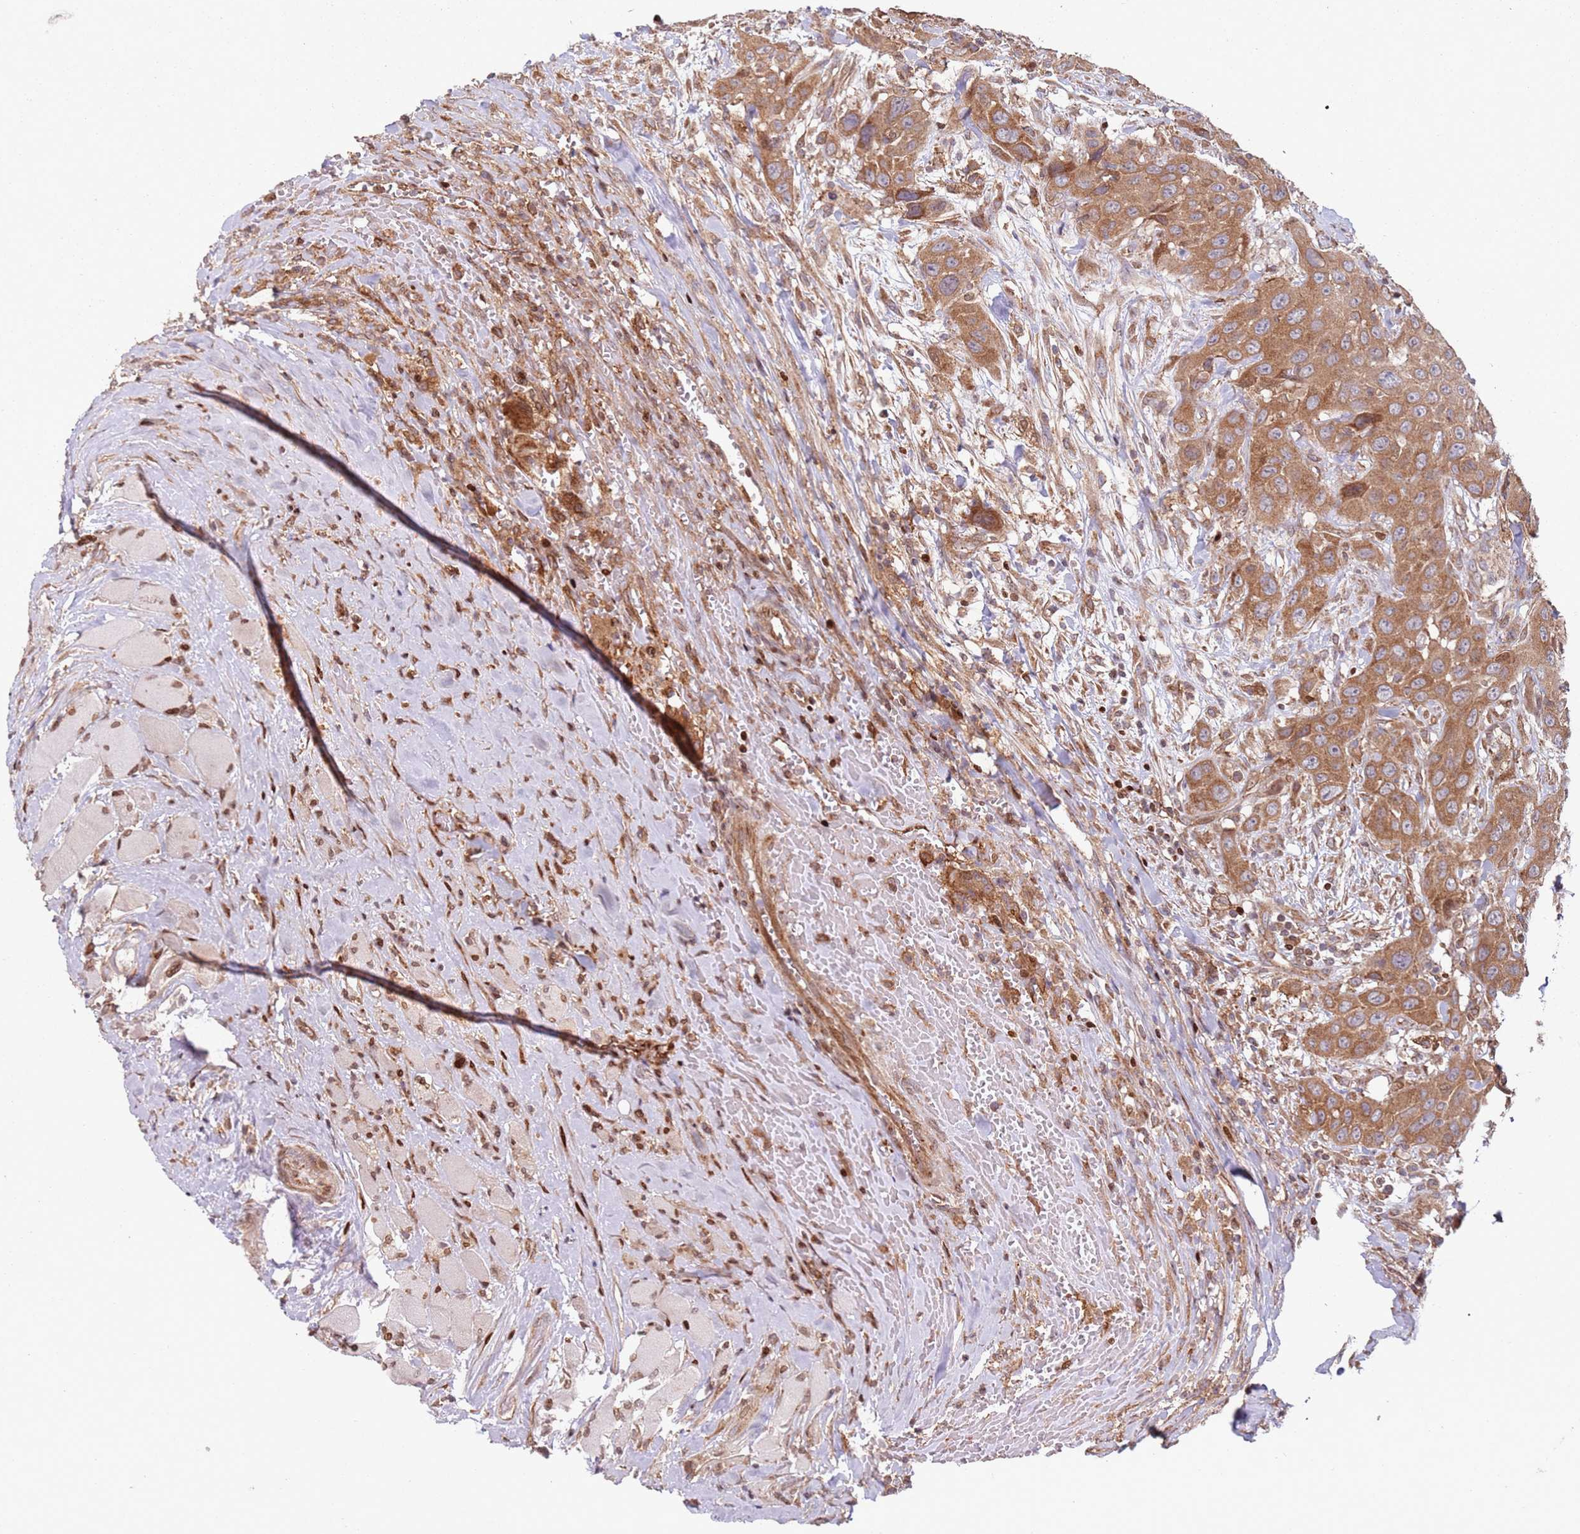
{"staining": {"intensity": "moderate", "quantity": ">75%", "location": "cytoplasmic/membranous"}, "tissue": "head and neck cancer", "cell_type": "Tumor cells", "image_type": "cancer", "snomed": [{"axis": "morphology", "description": "Squamous cell carcinoma, NOS"}, {"axis": "topography", "description": "Head-Neck"}], "caption": "Immunohistochemical staining of head and neck cancer shows medium levels of moderate cytoplasmic/membranous positivity in approximately >75% of tumor cells.", "gene": "HNRNPLL", "patient": {"sex": "male", "age": 81}}